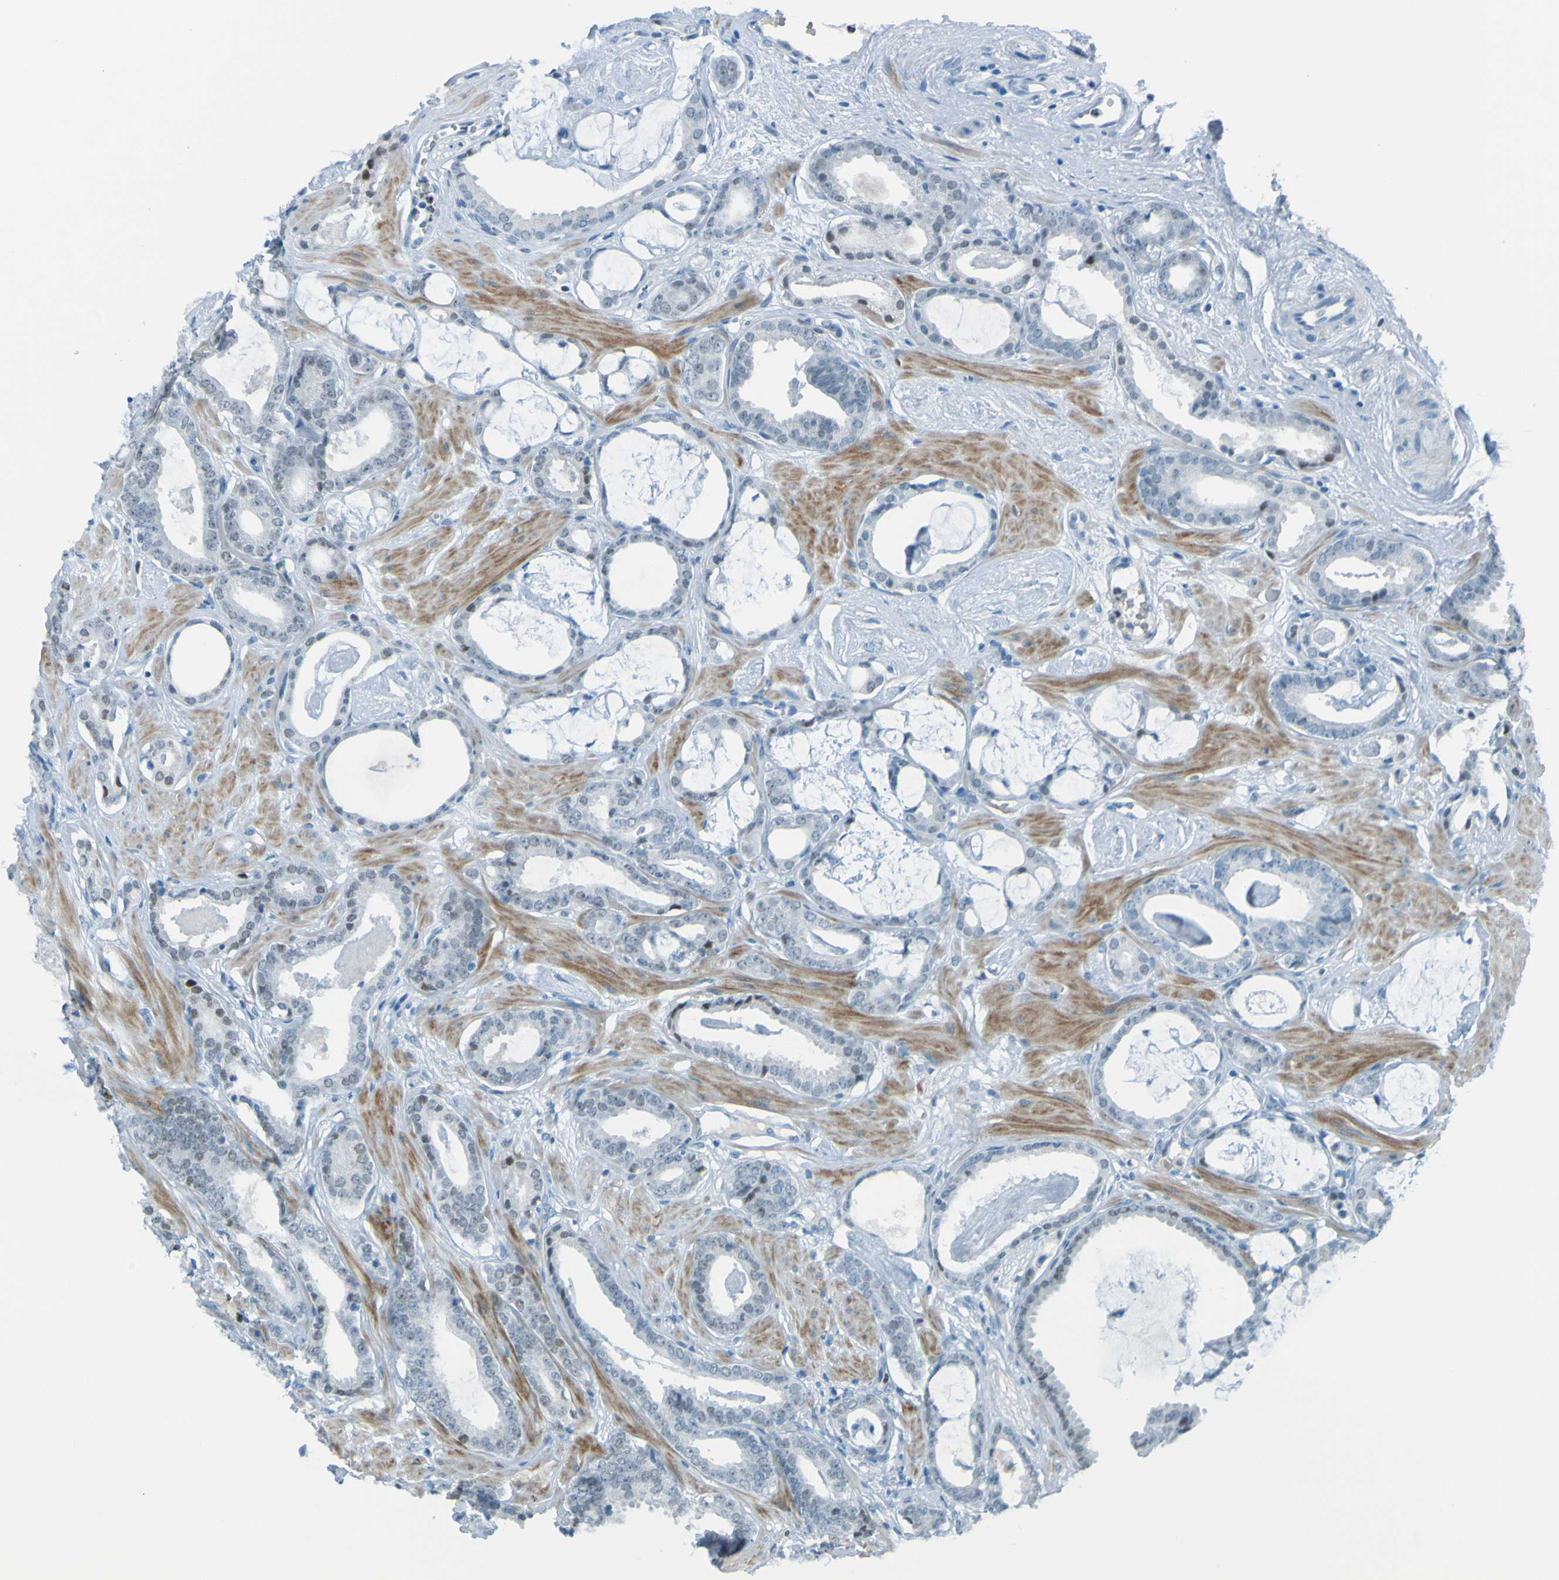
{"staining": {"intensity": "negative", "quantity": "none", "location": "none"}, "tissue": "prostate cancer", "cell_type": "Tumor cells", "image_type": "cancer", "snomed": [{"axis": "morphology", "description": "Adenocarcinoma, Low grade"}, {"axis": "topography", "description": "Prostate"}], "caption": "Immunohistochemistry photomicrograph of neoplastic tissue: low-grade adenocarcinoma (prostate) stained with DAB (3,3'-diaminobenzidine) reveals no significant protein expression in tumor cells.", "gene": "USP36", "patient": {"sex": "male", "age": 53}}